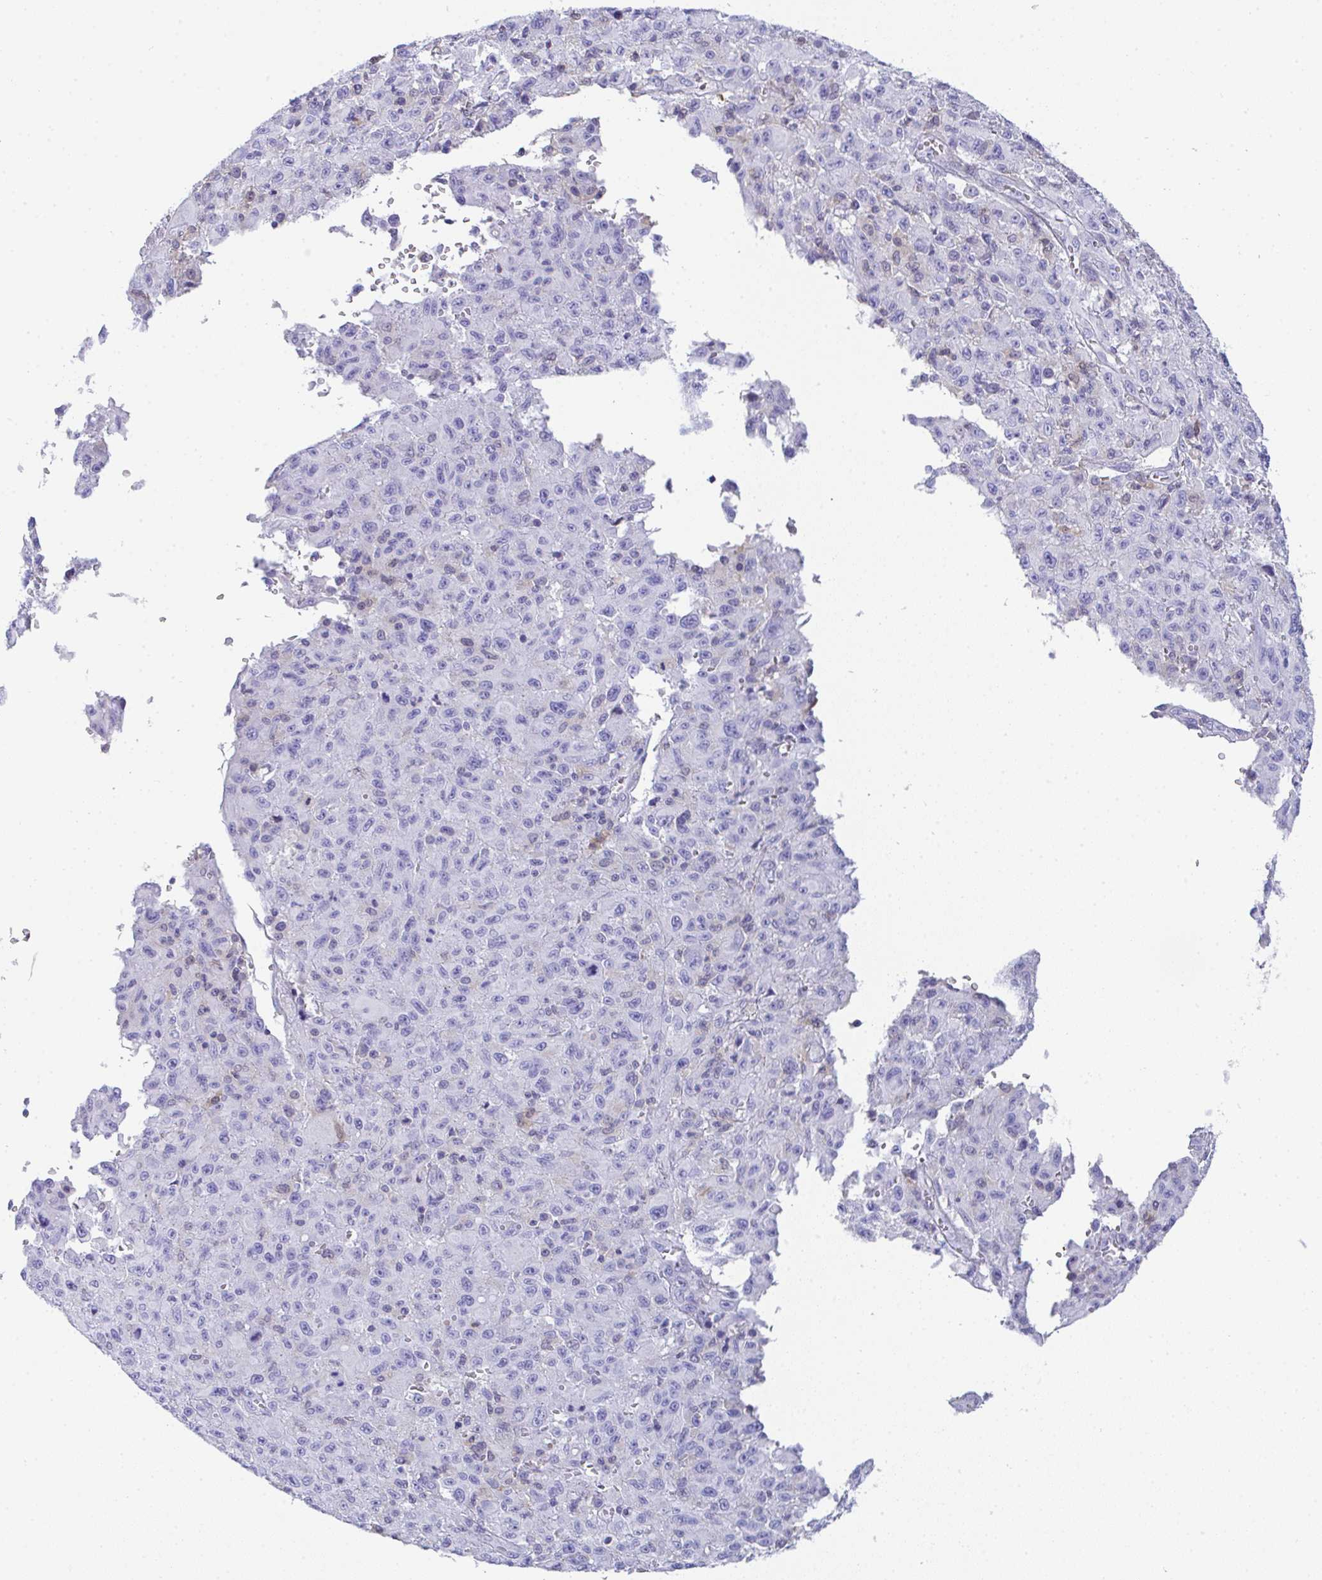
{"staining": {"intensity": "negative", "quantity": "none", "location": "none"}, "tissue": "melanoma", "cell_type": "Tumor cells", "image_type": "cancer", "snomed": [{"axis": "morphology", "description": "Malignant melanoma, NOS"}, {"axis": "topography", "description": "Skin"}], "caption": "Immunohistochemical staining of human melanoma exhibits no significant expression in tumor cells. The staining was performed using DAB (3,3'-diaminobenzidine) to visualize the protein expression in brown, while the nuclei were stained in blue with hematoxylin (Magnification: 20x).", "gene": "TNFAIP8", "patient": {"sex": "male", "age": 46}}